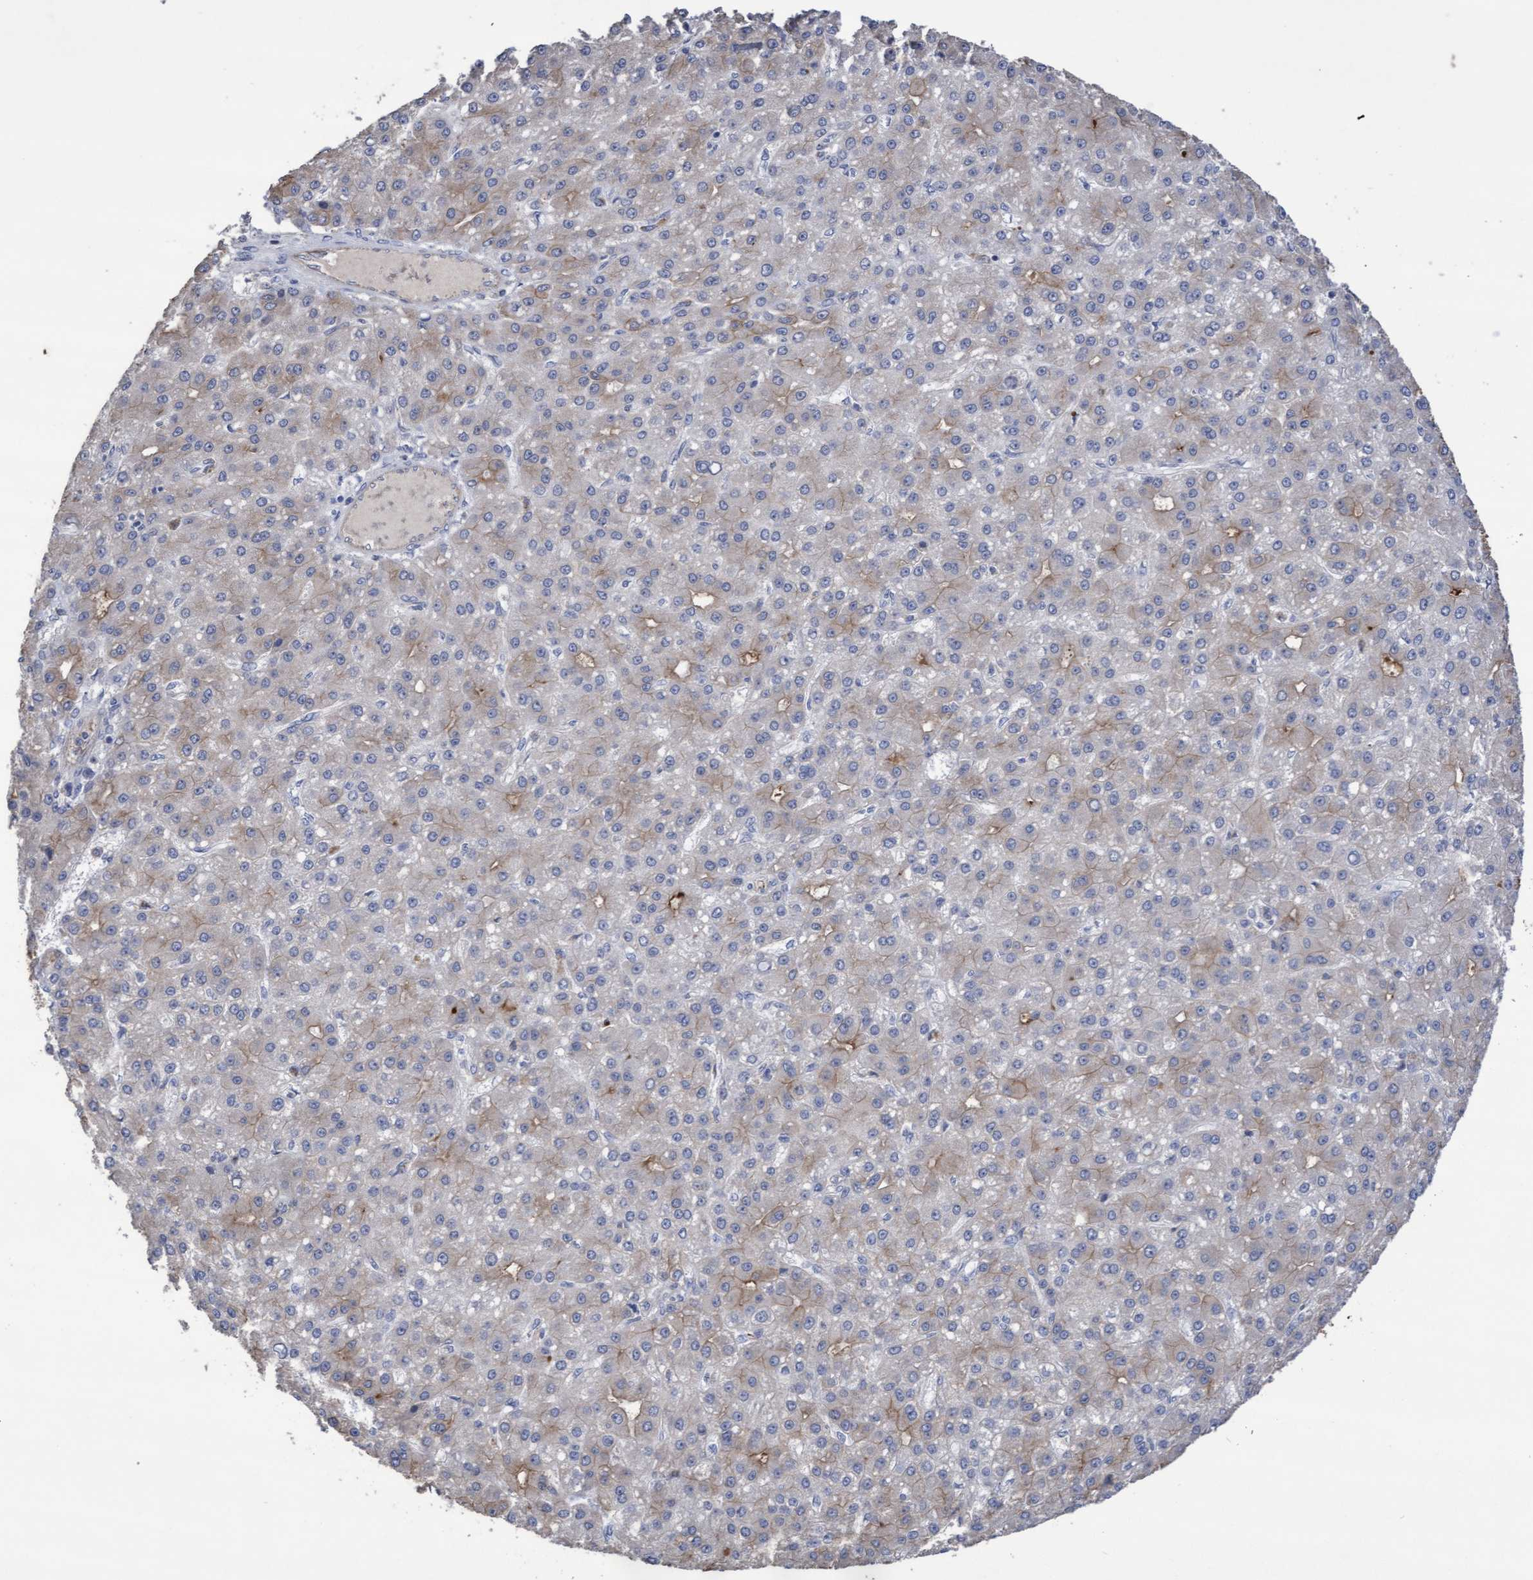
{"staining": {"intensity": "moderate", "quantity": "<25%", "location": "cytoplasmic/membranous"}, "tissue": "liver cancer", "cell_type": "Tumor cells", "image_type": "cancer", "snomed": [{"axis": "morphology", "description": "Carcinoma, Hepatocellular, NOS"}, {"axis": "topography", "description": "Liver"}], "caption": "Human liver cancer (hepatocellular carcinoma) stained with a brown dye exhibits moderate cytoplasmic/membranous positive staining in approximately <25% of tumor cells.", "gene": "KRT24", "patient": {"sex": "male", "age": 67}}